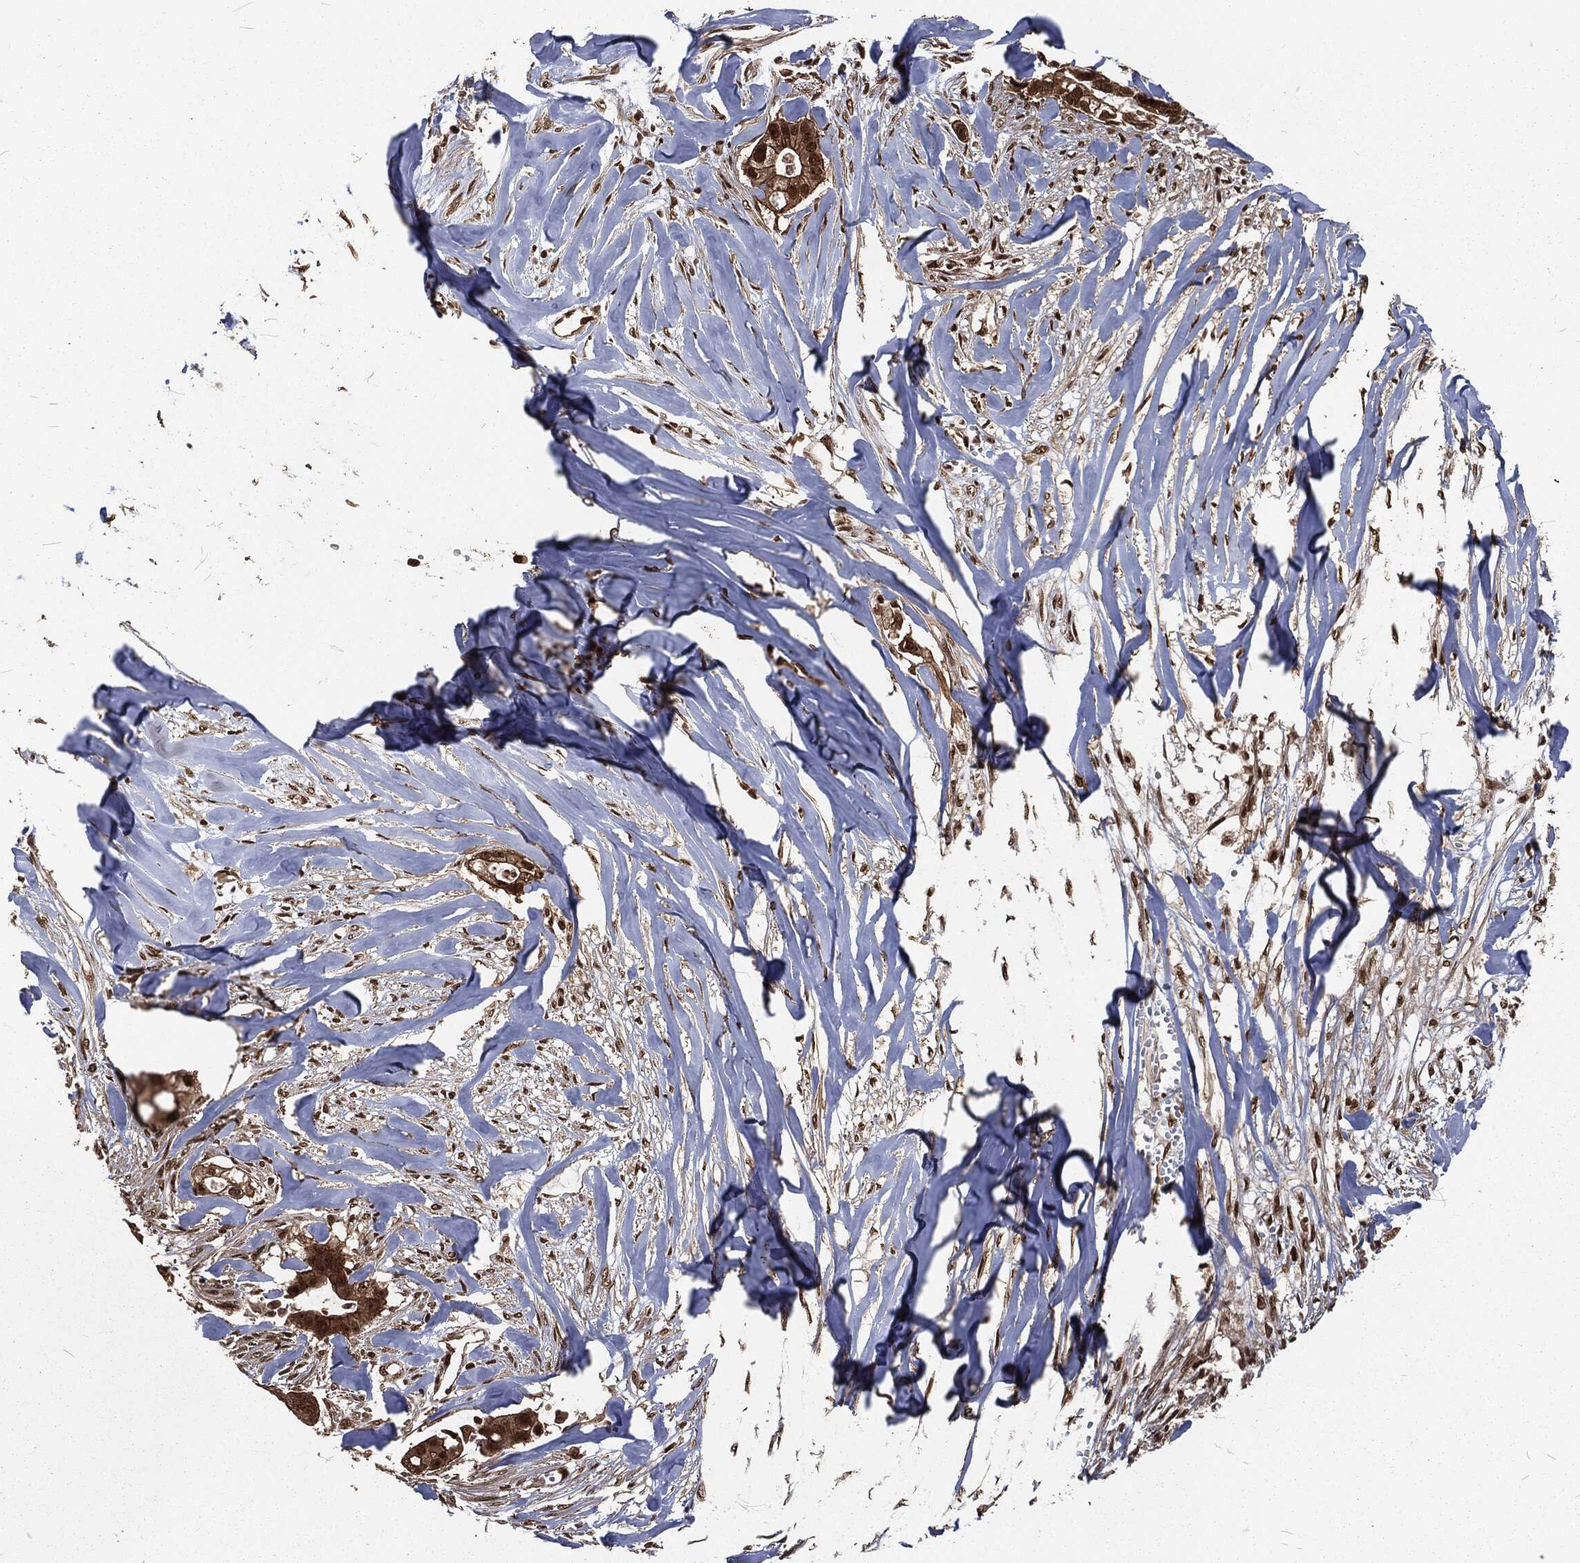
{"staining": {"intensity": "strong", "quantity": "25%-75%", "location": "cytoplasmic/membranous,nuclear"}, "tissue": "pancreatic cancer", "cell_type": "Tumor cells", "image_type": "cancer", "snomed": [{"axis": "morphology", "description": "Adenocarcinoma, NOS"}, {"axis": "topography", "description": "Pancreas"}], "caption": "Human adenocarcinoma (pancreatic) stained for a protein (brown) shows strong cytoplasmic/membranous and nuclear positive expression in approximately 25%-75% of tumor cells.", "gene": "NGRN", "patient": {"sex": "male", "age": 61}}